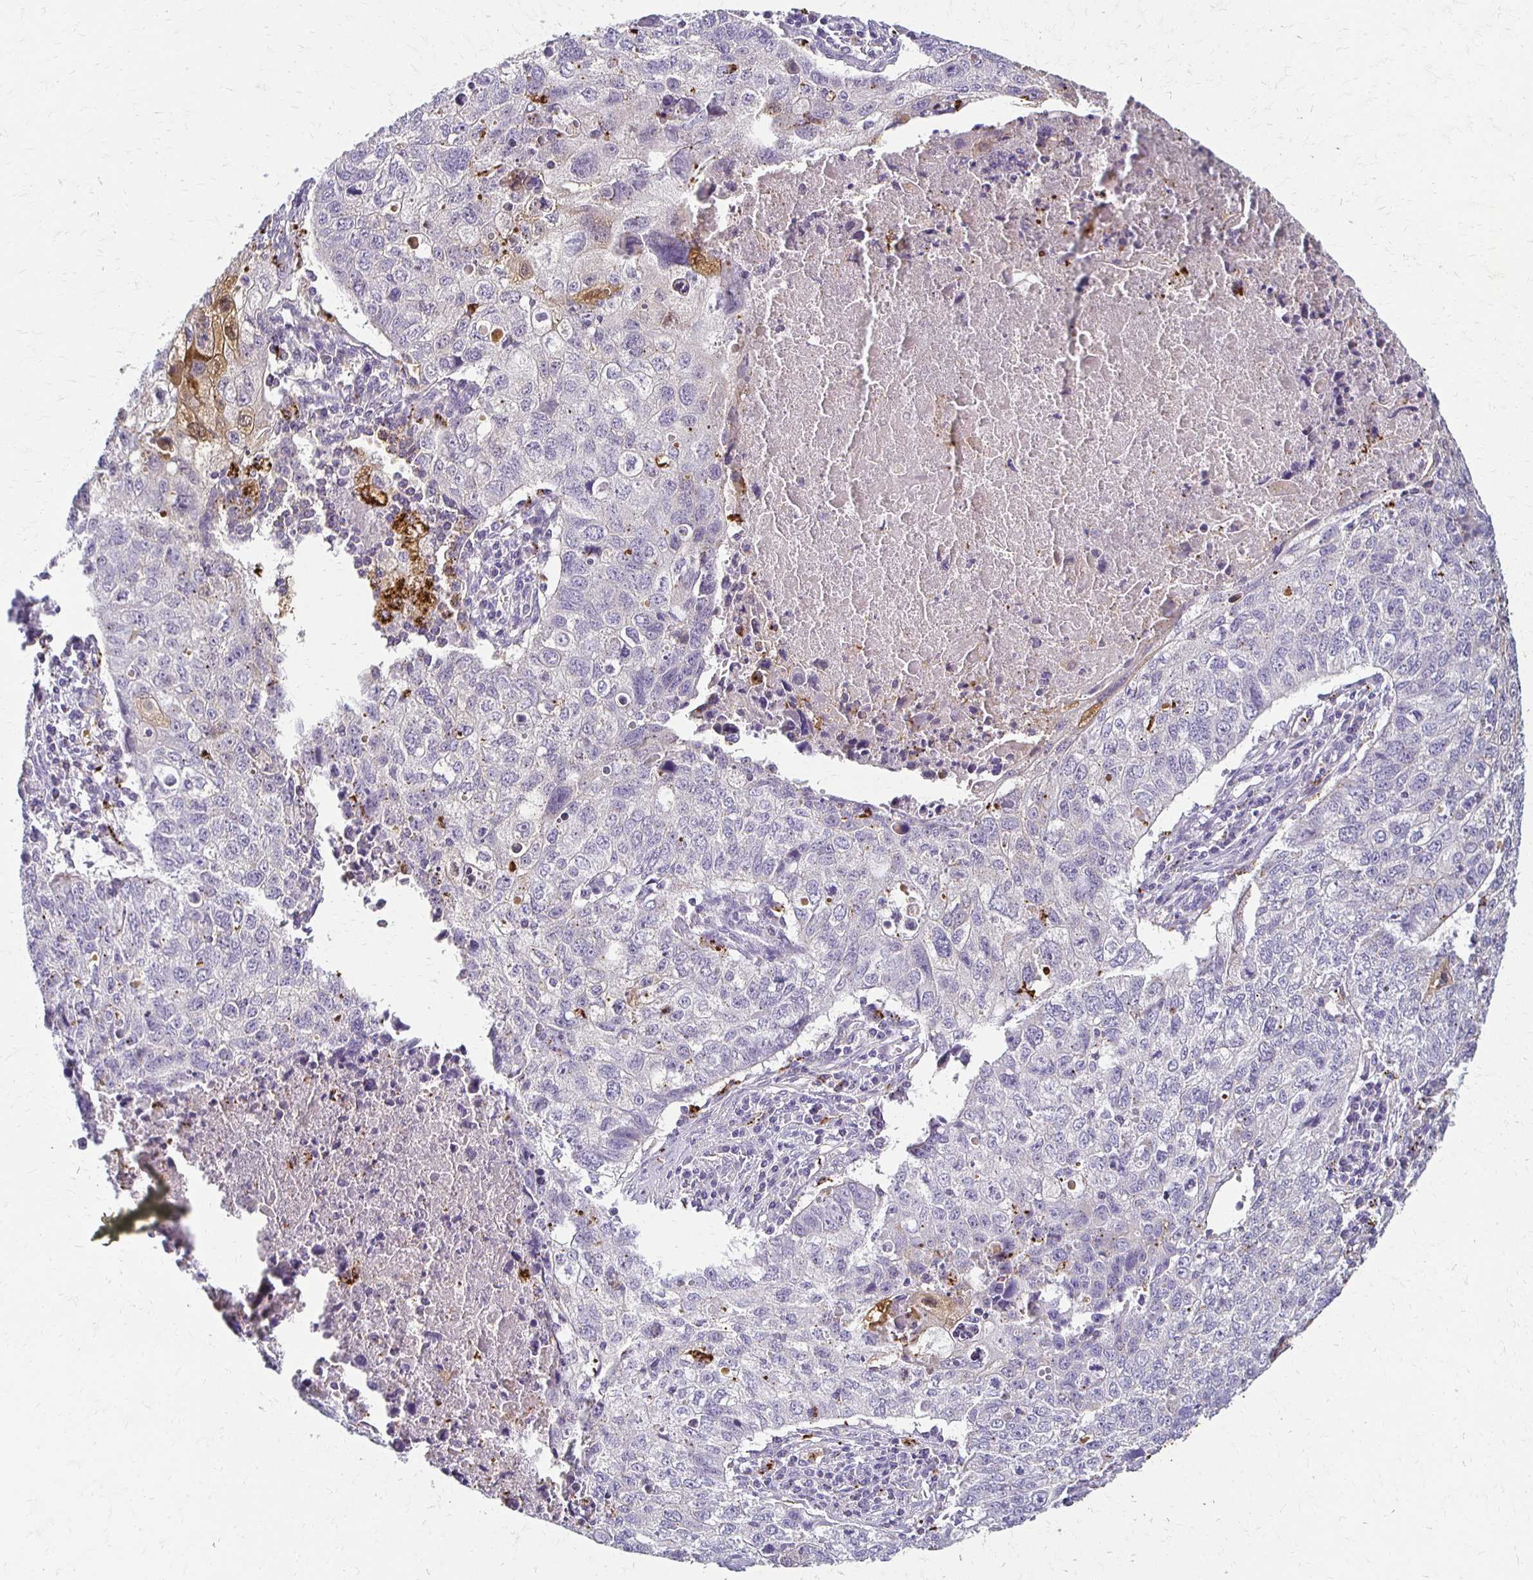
{"staining": {"intensity": "negative", "quantity": "none", "location": "none"}, "tissue": "lung cancer", "cell_type": "Tumor cells", "image_type": "cancer", "snomed": [{"axis": "morphology", "description": "Normal morphology"}, {"axis": "morphology", "description": "Aneuploidy"}, {"axis": "morphology", "description": "Squamous cell carcinoma, NOS"}, {"axis": "topography", "description": "Lymph node"}, {"axis": "topography", "description": "Lung"}], "caption": "A photomicrograph of aneuploidy (lung) stained for a protein reveals no brown staining in tumor cells. (DAB IHC with hematoxylin counter stain).", "gene": "BBS12", "patient": {"sex": "female", "age": 76}}